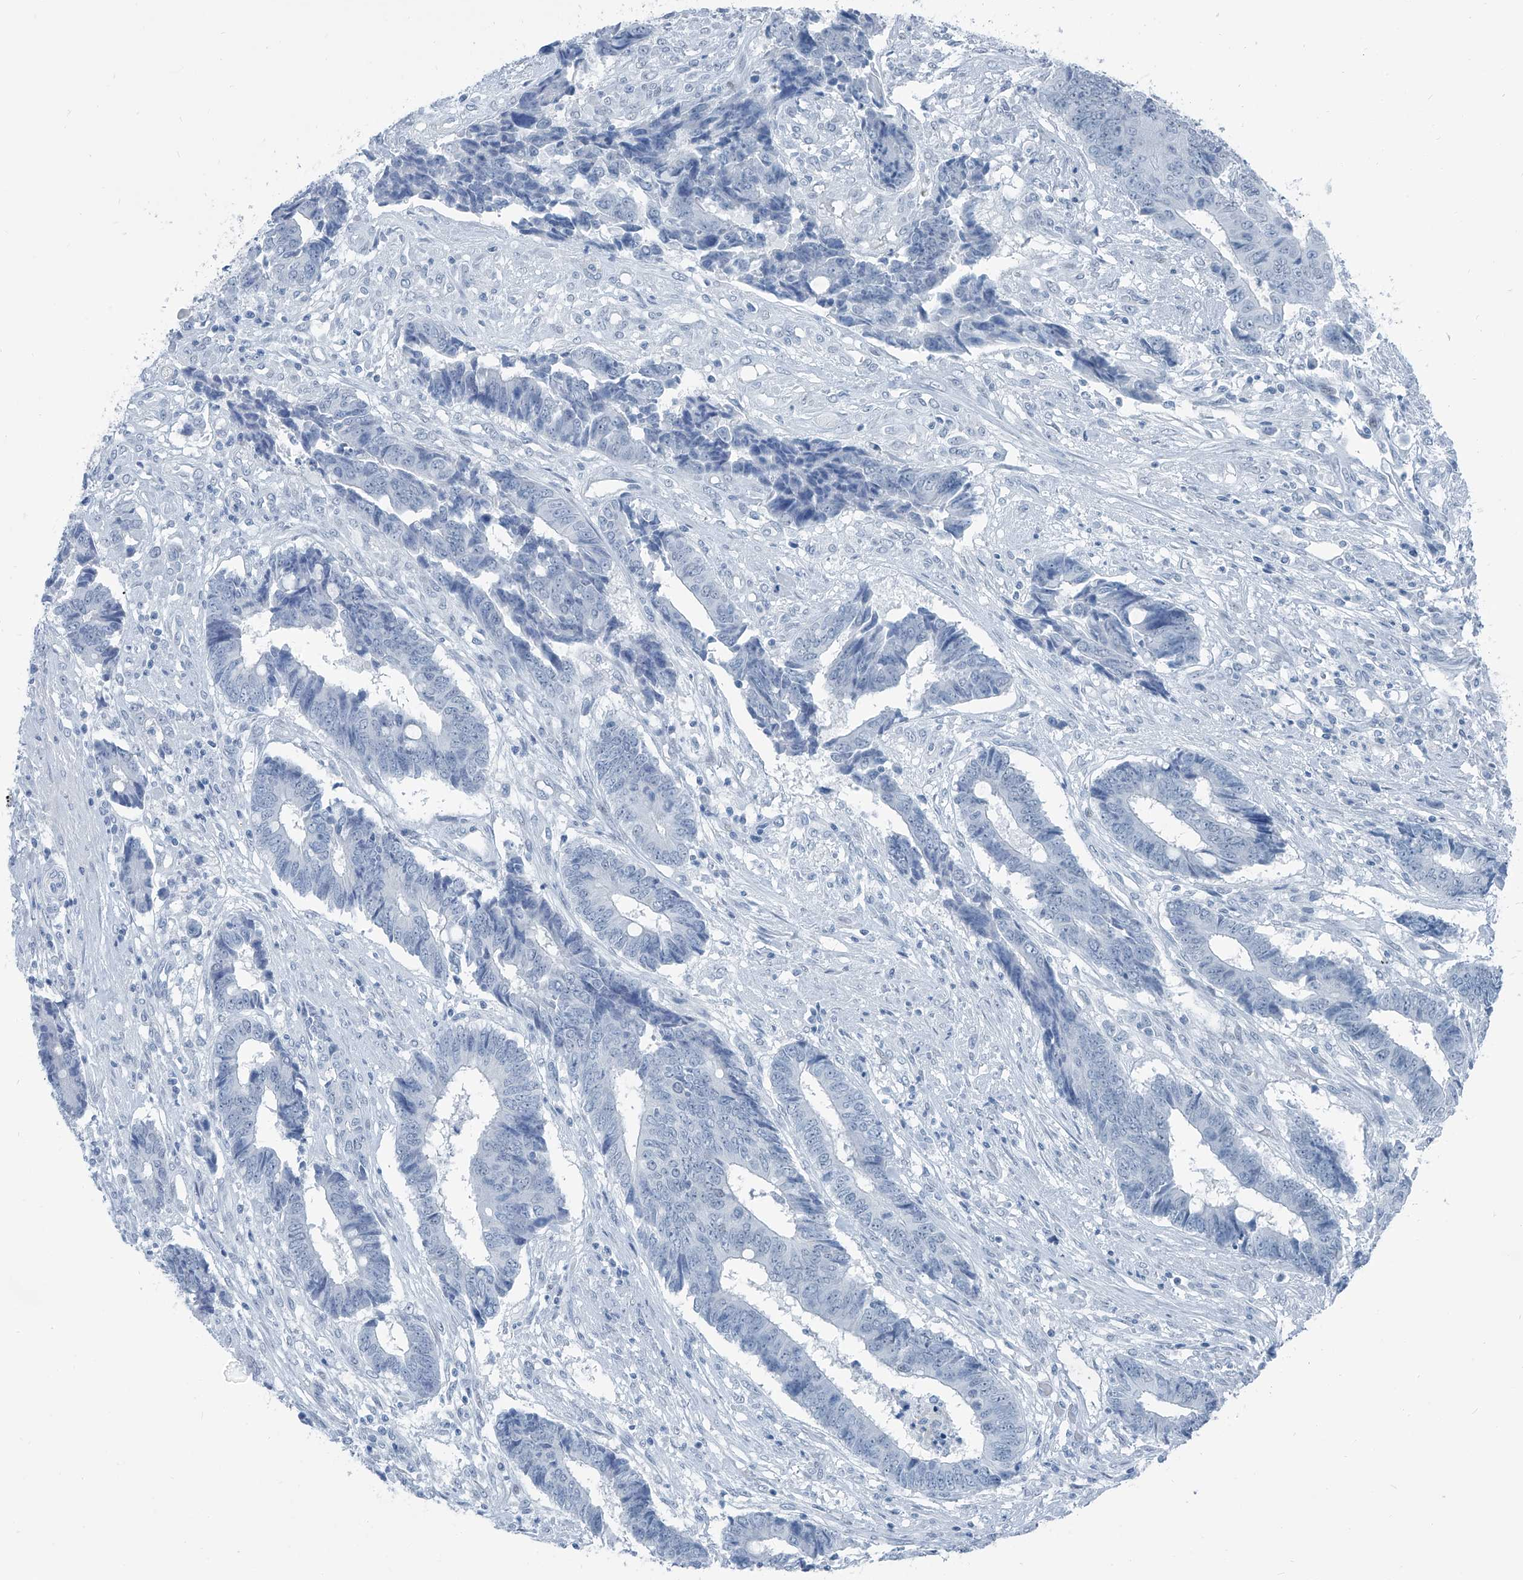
{"staining": {"intensity": "negative", "quantity": "none", "location": "none"}, "tissue": "colorectal cancer", "cell_type": "Tumor cells", "image_type": "cancer", "snomed": [{"axis": "morphology", "description": "Adenocarcinoma, NOS"}, {"axis": "topography", "description": "Rectum"}], "caption": "Human colorectal adenocarcinoma stained for a protein using immunohistochemistry displays no positivity in tumor cells.", "gene": "RGN", "patient": {"sex": "male", "age": 84}}